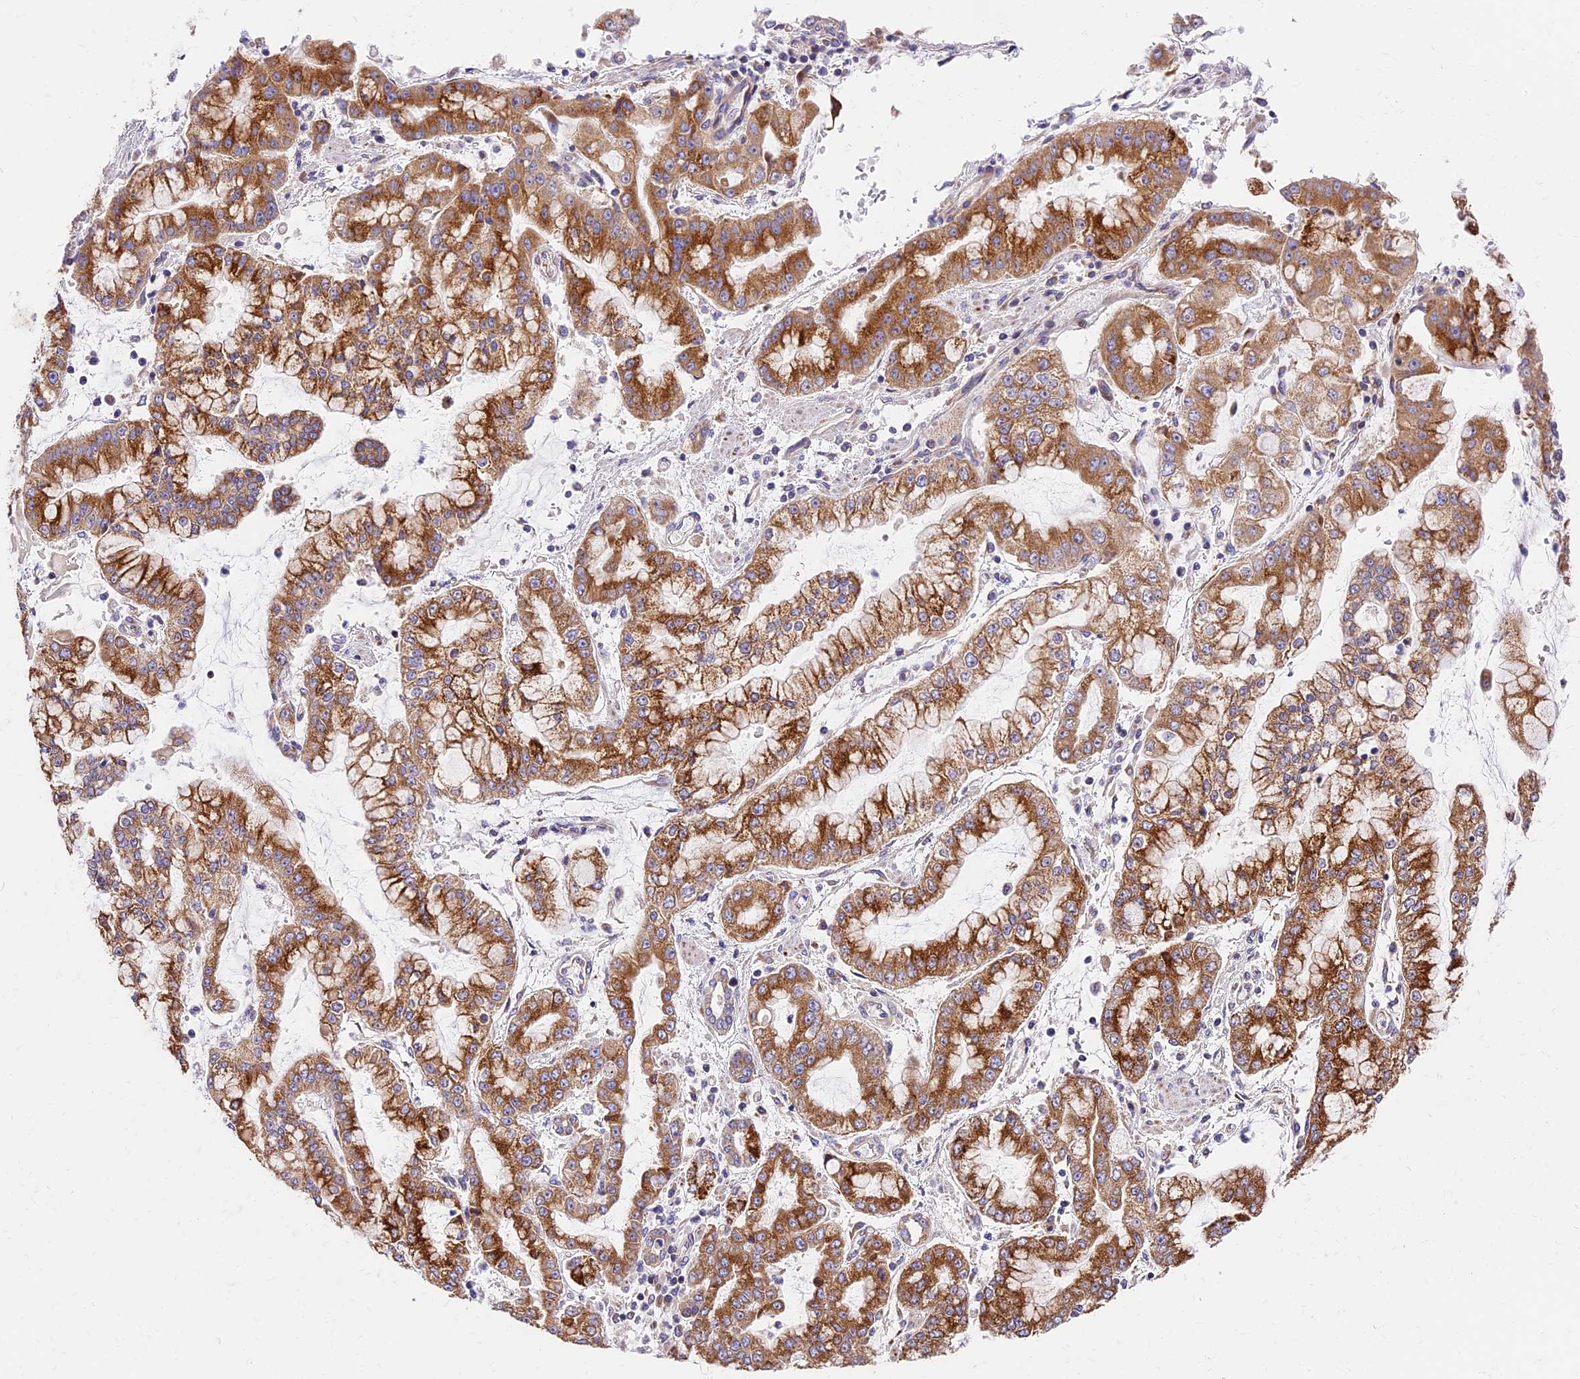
{"staining": {"intensity": "strong", "quantity": ">75%", "location": "cytoplasmic/membranous"}, "tissue": "stomach cancer", "cell_type": "Tumor cells", "image_type": "cancer", "snomed": [{"axis": "morphology", "description": "Adenocarcinoma, NOS"}, {"axis": "topography", "description": "Stomach"}], "caption": "A high-resolution image shows immunohistochemistry staining of stomach adenocarcinoma, which shows strong cytoplasmic/membranous positivity in about >75% of tumor cells. Nuclei are stained in blue.", "gene": "MRAS", "patient": {"sex": "male", "age": 76}}